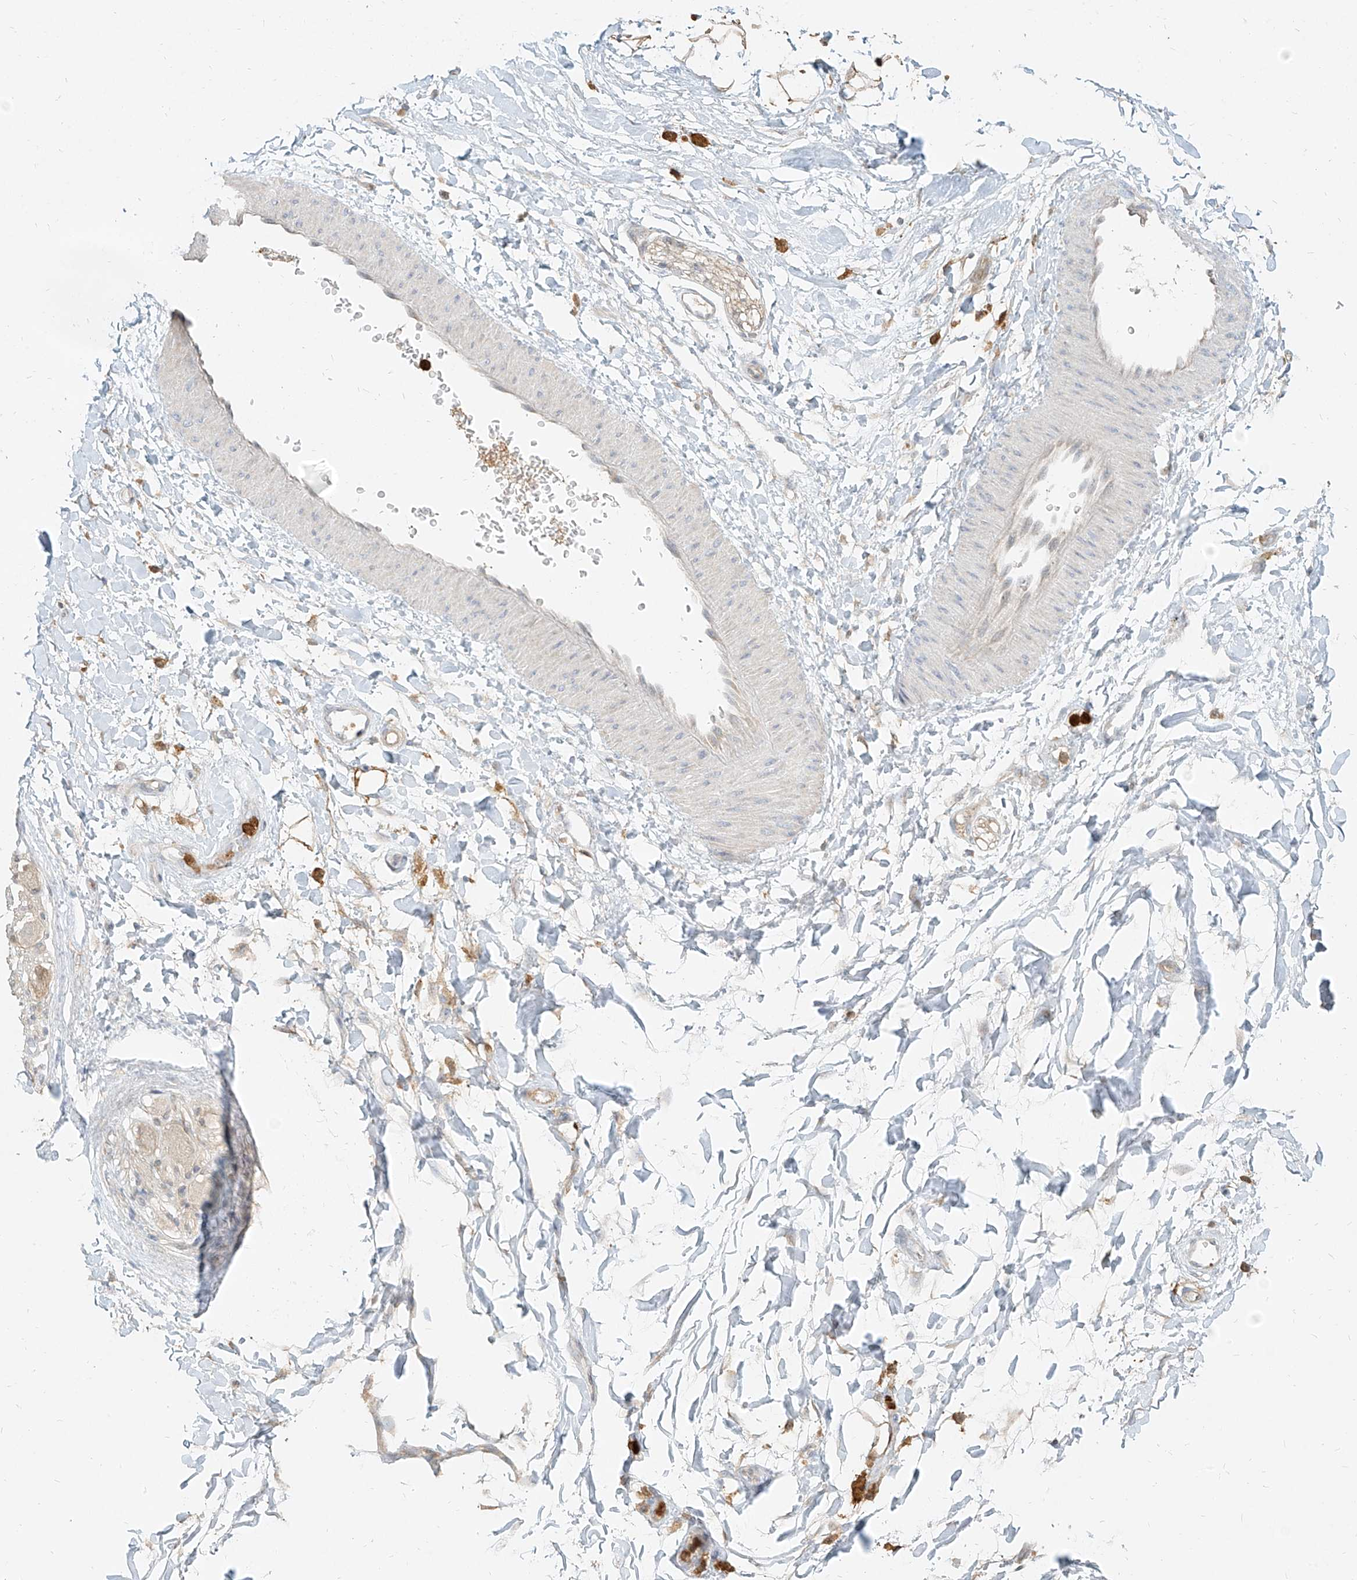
{"staining": {"intensity": "moderate", "quantity": ">75%", "location": "cytoplasmic/membranous"}, "tissue": "adipose tissue", "cell_type": "Adipocytes", "image_type": "normal", "snomed": [{"axis": "morphology", "description": "Normal tissue, NOS"}, {"axis": "topography", "description": "Kidney"}, {"axis": "topography", "description": "Peripheral nerve tissue"}], "caption": "Benign adipose tissue was stained to show a protein in brown. There is medium levels of moderate cytoplasmic/membranous staining in approximately >75% of adipocytes.", "gene": "PGD", "patient": {"sex": "male", "age": 7}}